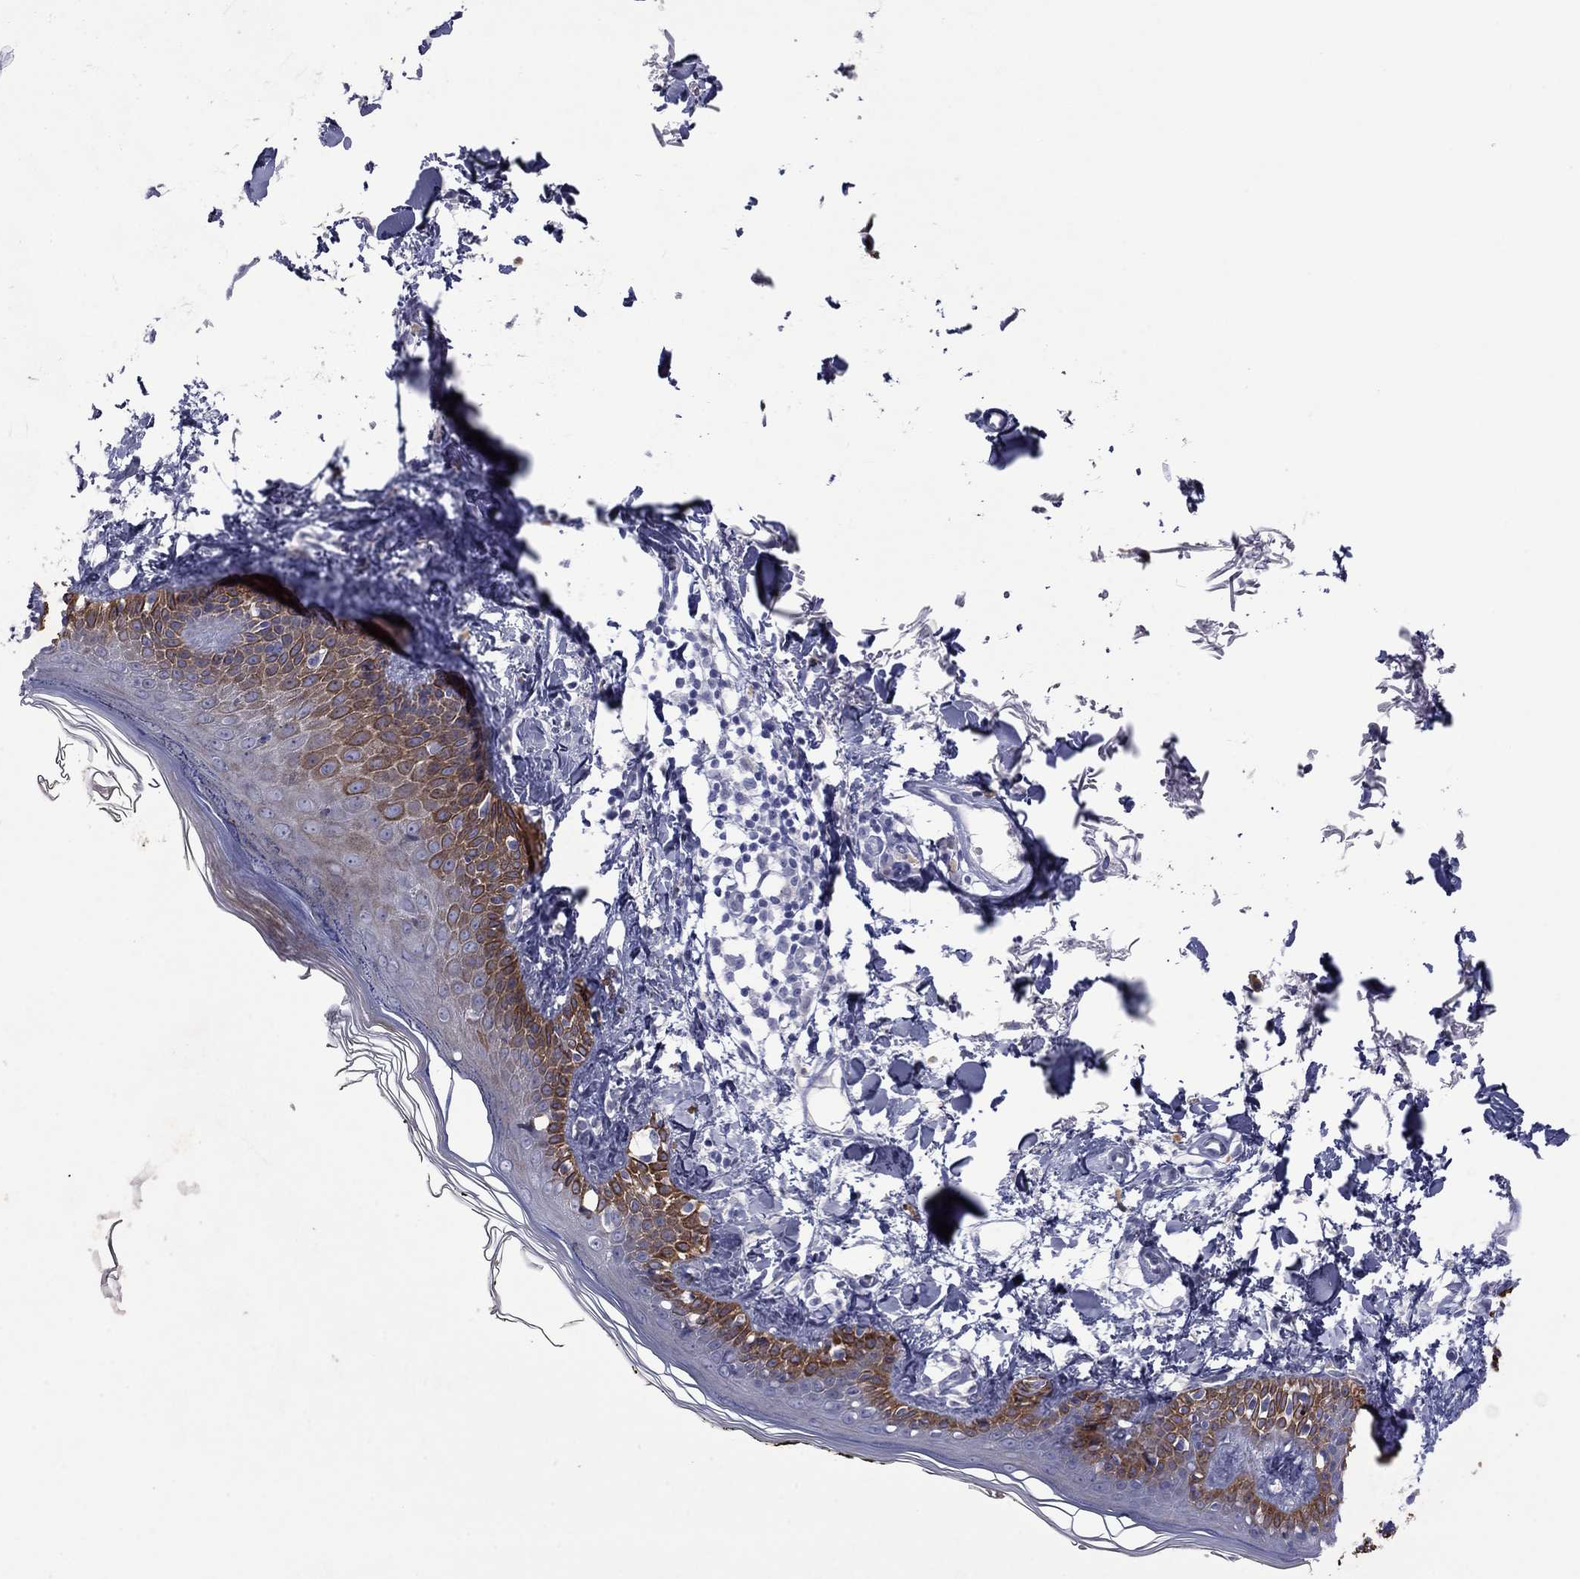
{"staining": {"intensity": "negative", "quantity": "none", "location": "none"}, "tissue": "skin", "cell_type": "Fibroblasts", "image_type": "normal", "snomed": [{"axis": "morphology", "description": "Normal tissue, NOS"}, {"axis": "topography", "description": "Skin"}], "caption": "The histopathology image demonstrates no significant expression in fibroblasts of skin.", "gene": "TMPRSS11A", "patient": {"sex": "male", "age": 76}}